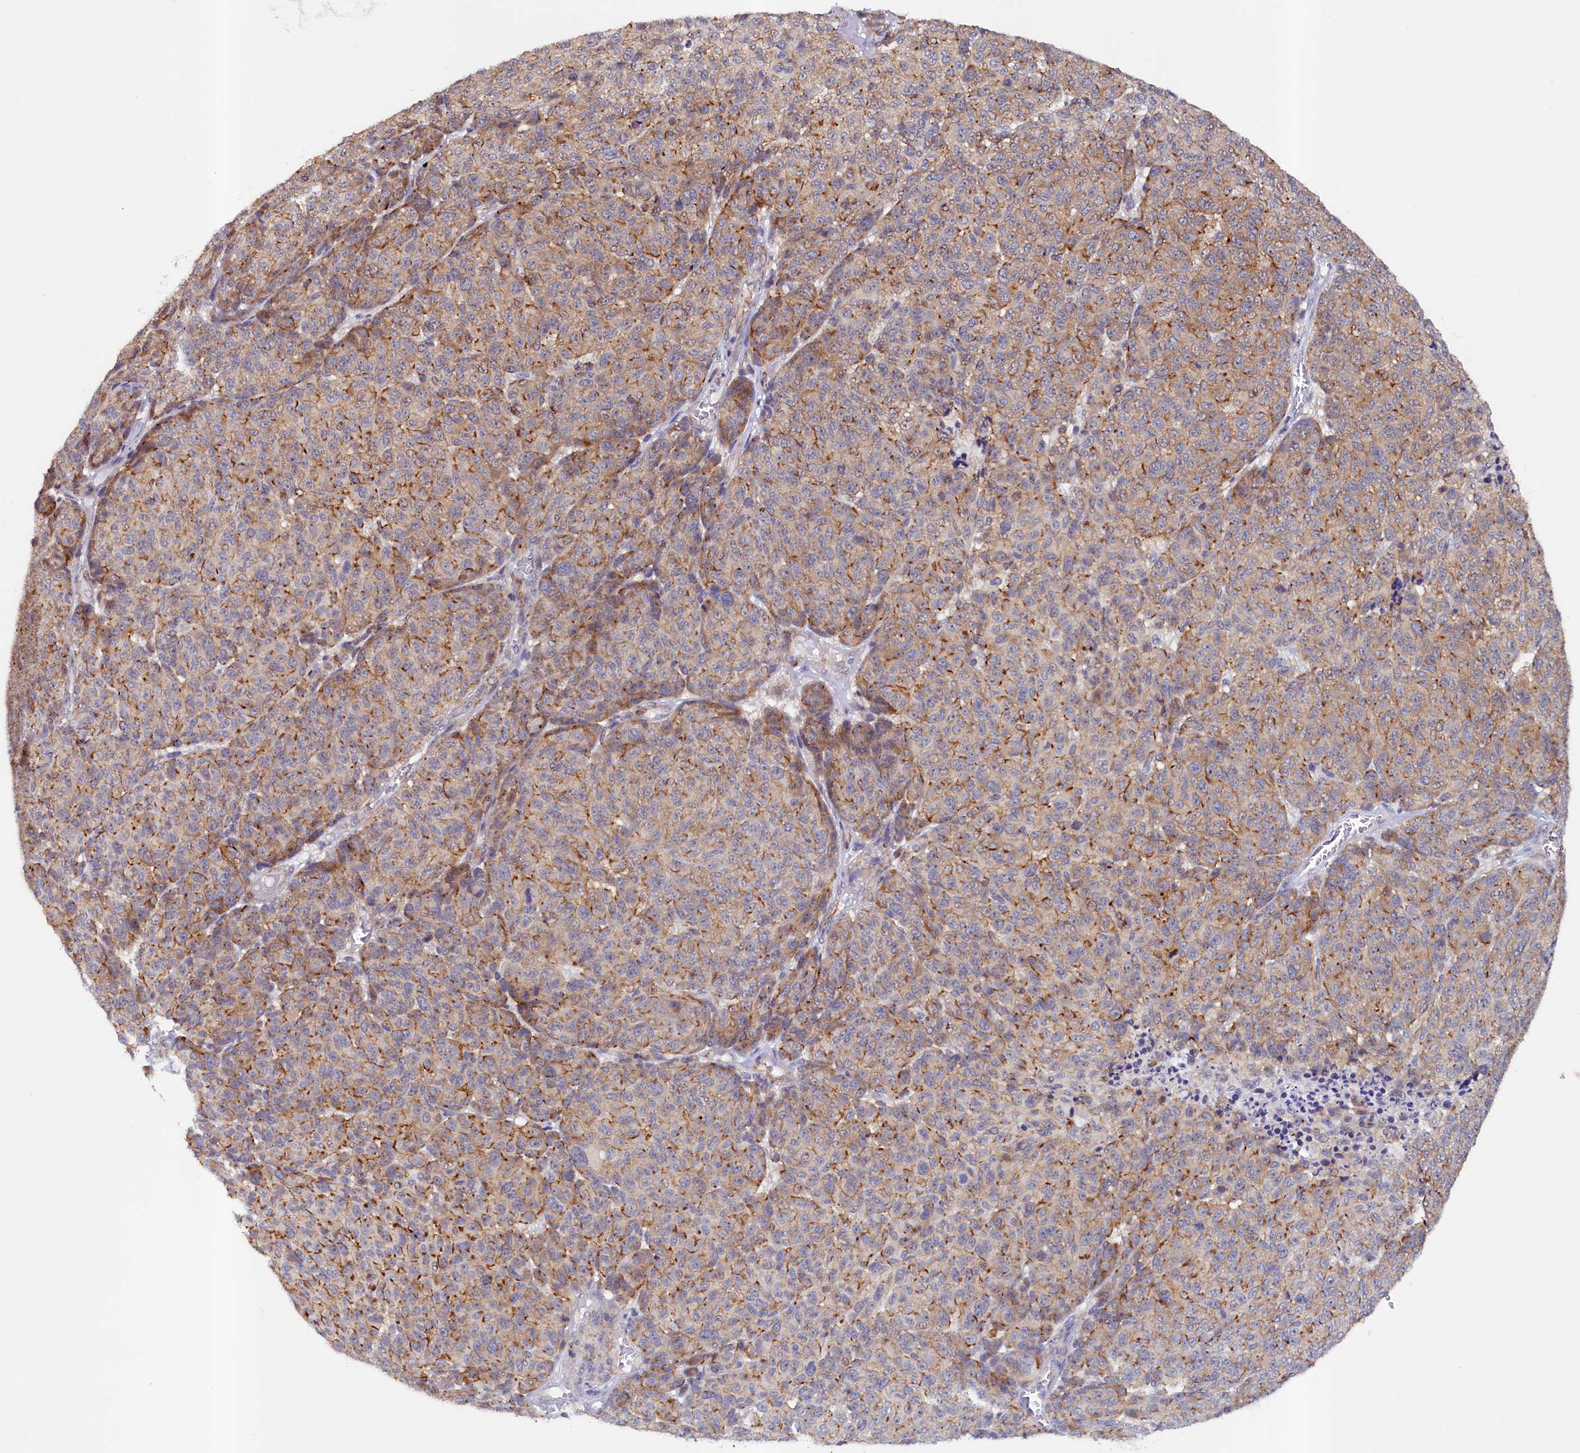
{"staining": {"intensity": "moderate", "quantity": "25%-75%", "location": "cytoplasmic/membranous"}, "tissue": "melanoma", "cell_type": "Tumor cells", "image_type": "cancer", "snomed": [{"axis": "morphology", "description": "Malignant melanoma, NOS"}, {"axis": "topography", "description": "Skin"}], "caption": "Protein expression analysis of melanoma demonstrates moderate cytoplasmic/membranous expression in about 25%-75% of tumor cells. Using DAB (3,3'-diaminobenzidine) (brown) and hematoxylin (blue) stains, captured at high magnification using brightfield microscopy.", "gene": "PACSIN3", "patient": {"sex": "male", "age": 49}}